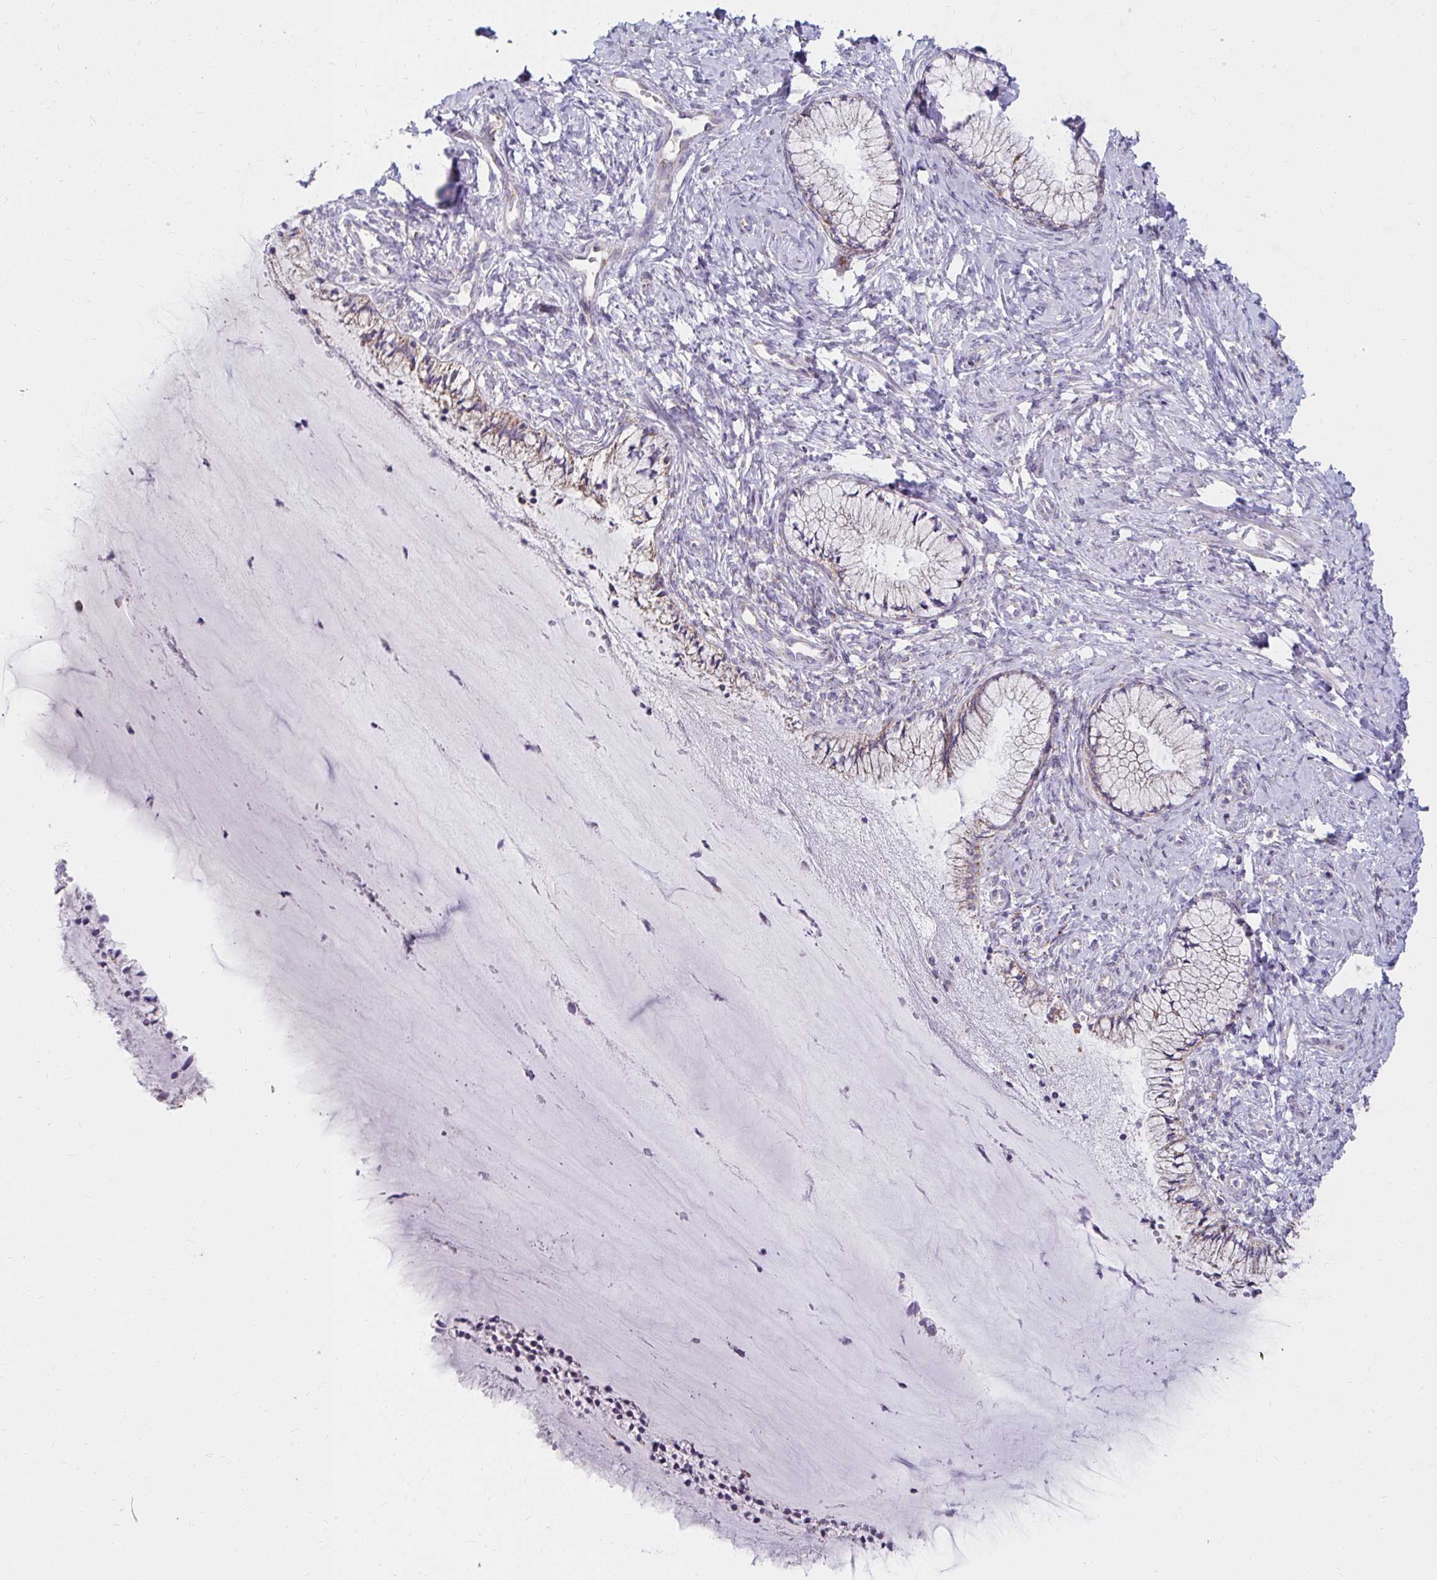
{"staining": {"intensity": "weak", "quantity": "25%-75%", "location": "cytoplasmic/membranous"}, "tissue": "cervix", "cell_type": "Glandular cells", "image_type": "normal", "snomed": [{"axis": "morphology", "description": "Normal tissue, NOS"}, {"axis": "topography", "description": "Cervix"}], "caption": "A low amount of weak cytoplasmic/membranous expression is identified in approximately 25%-75% of glandular cells in unremarkable cervix.", "gene": "EXOC5", "patient": {"sex": "female", "age": 37}}